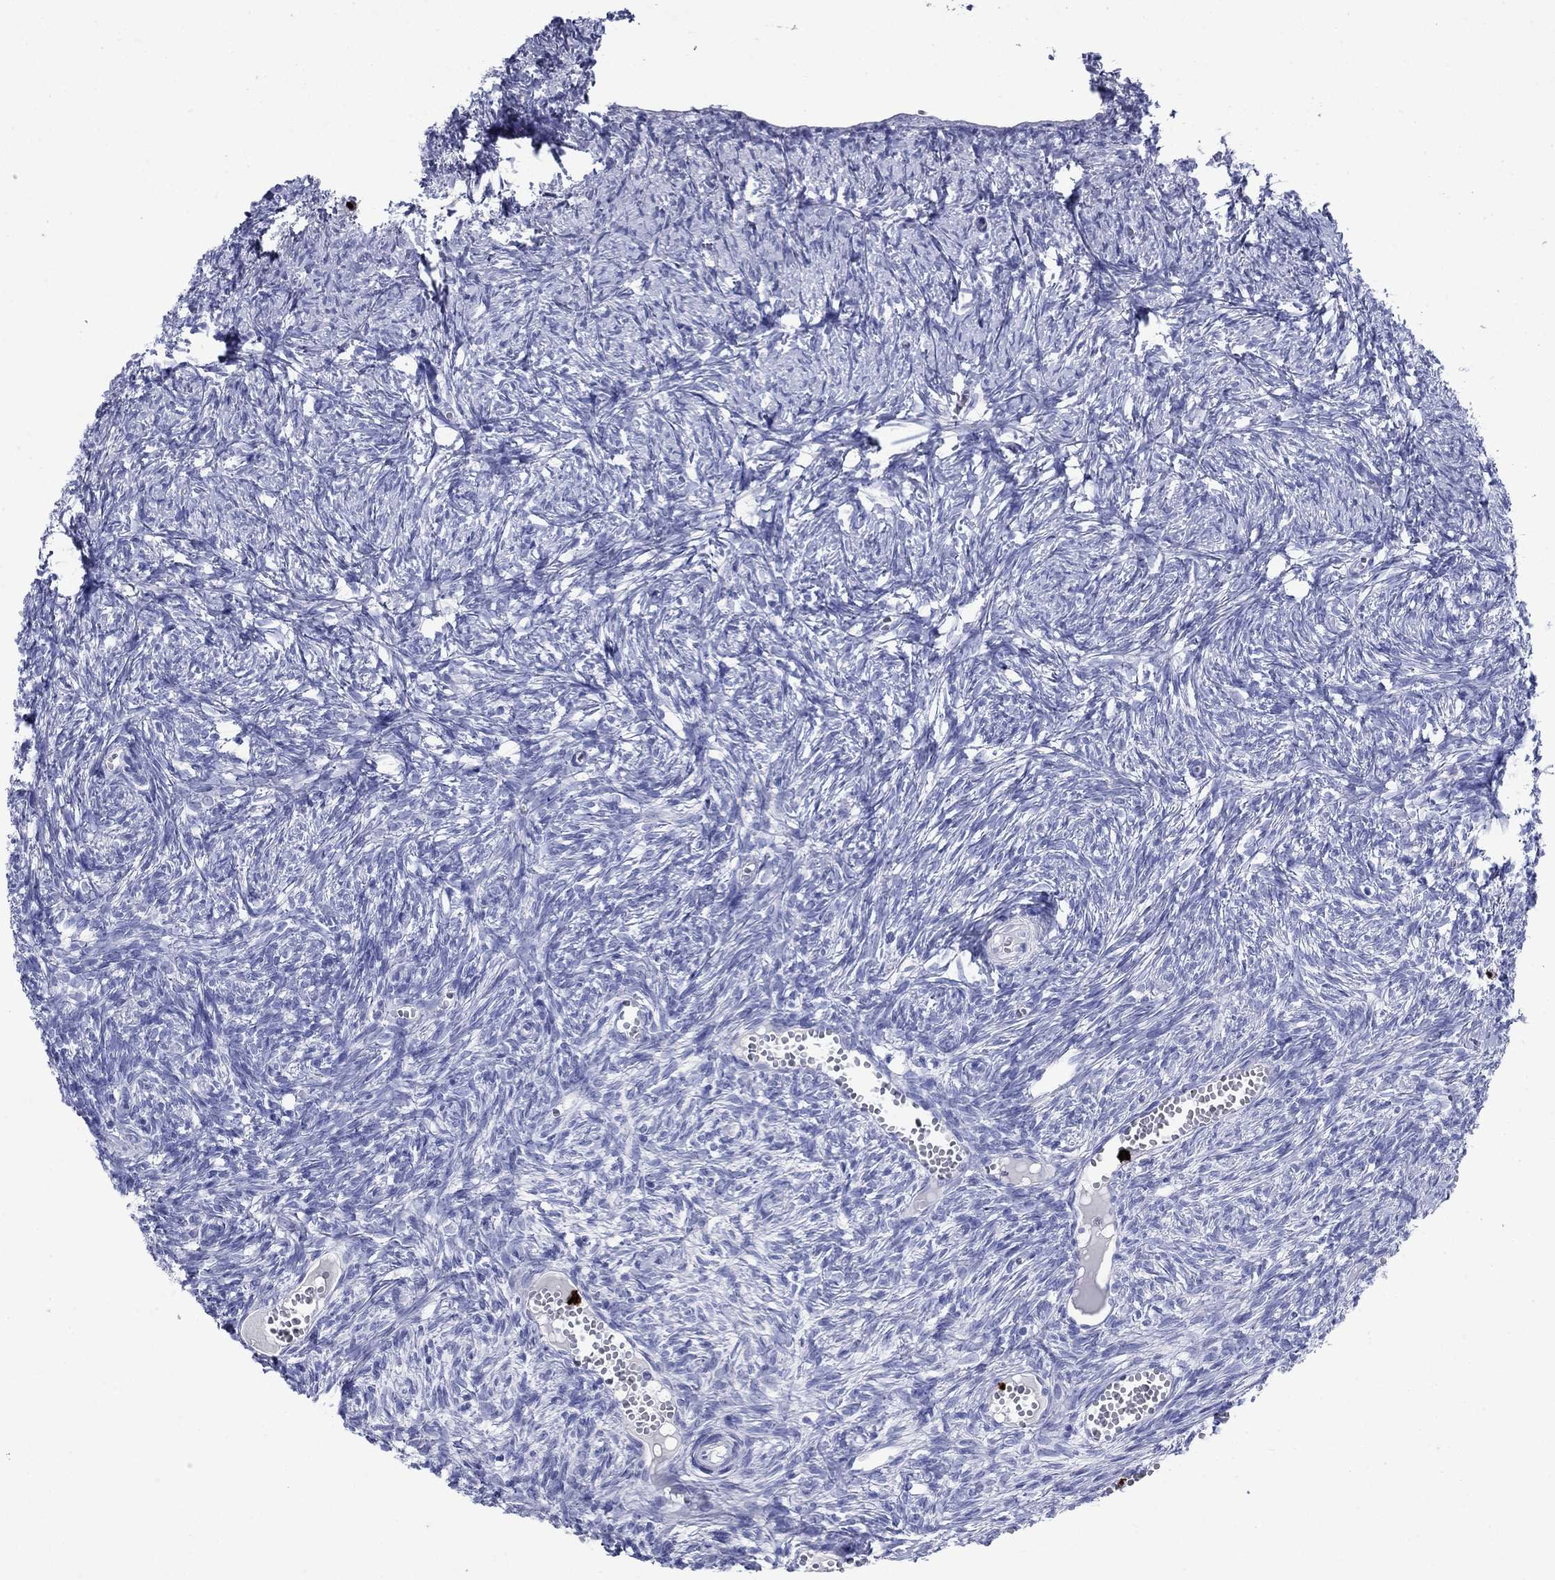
{"staining": {"intensity": "negative", "quantity": "none", "location": "none"}, "tissue": "ovary", "cell_type": "Ovarian stroma cells", "image_type": "normal", "snomed": [{"axis": "morphology", "description": "Normal tissue, NOS"}, {"axis": "topography", "description": "Ovary"}], "caption": "Immunohistochemical staining of unremarkable ovary demonstrates no significant positivity in ovarian stroma cells.", "gene": "AZU1", "patient": {"sex": "female", "age": 43}}